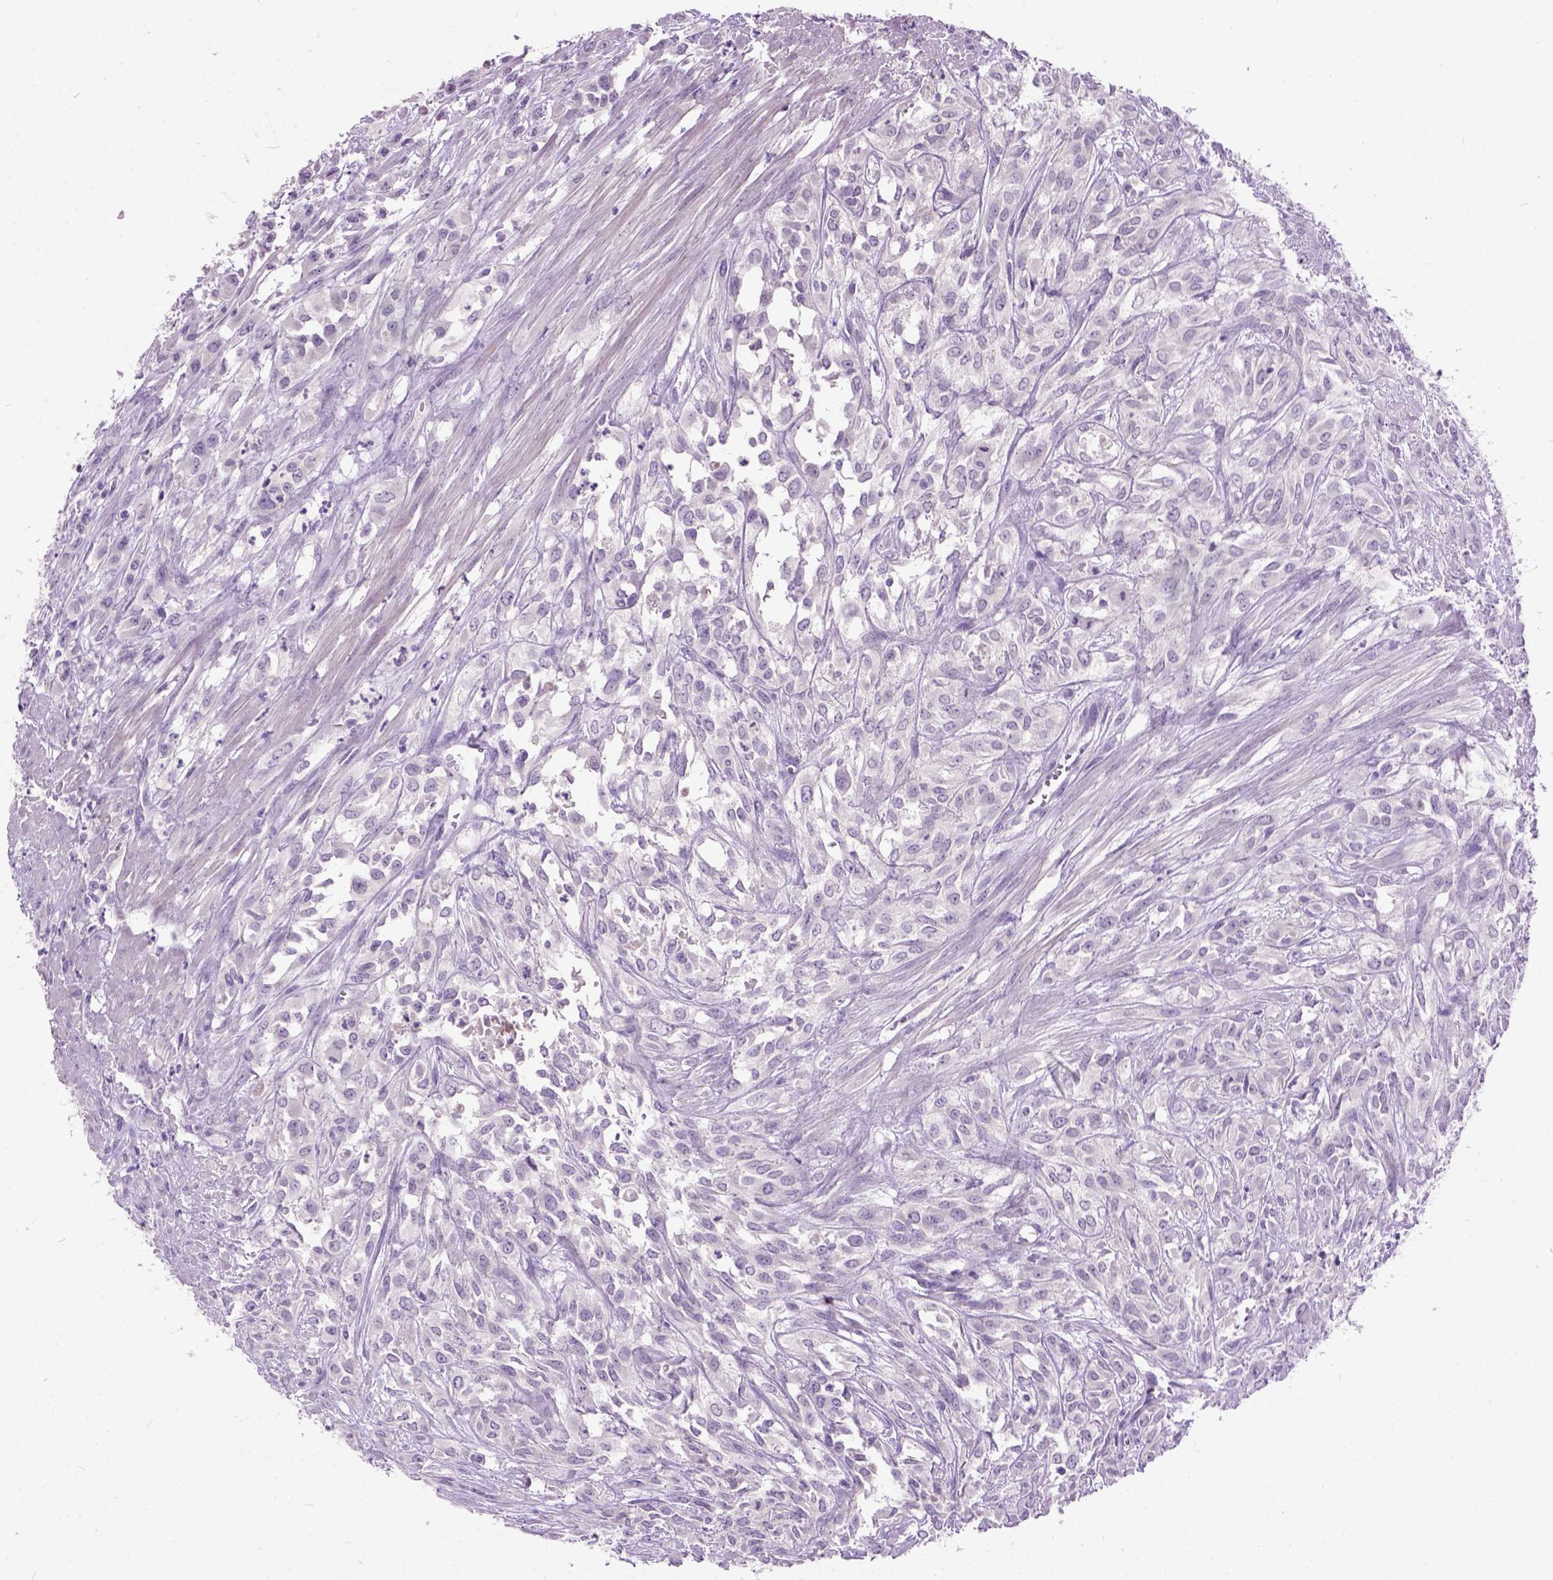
{"staining": {"intensity": "negative", "quantity": "none", "location": "none"}, "tissue": "urothelial cancer", "cell_type": "Tumor cells", "image_type": "cancer", "snomed": [{"axis": "morphology", "description": "Urothelial carcinoma, High grade"}, {"axis": "topography", "description": "Urinary bladder"}], "caption": "An immunohistochemistry photomicrograph of high-grade urothelial carcinoma is shown. There is no staining in tumor cells of high-grade urothelial carcinoma.", "gene": "MAPT", "patient": {"sex": "male", "age": 67}}